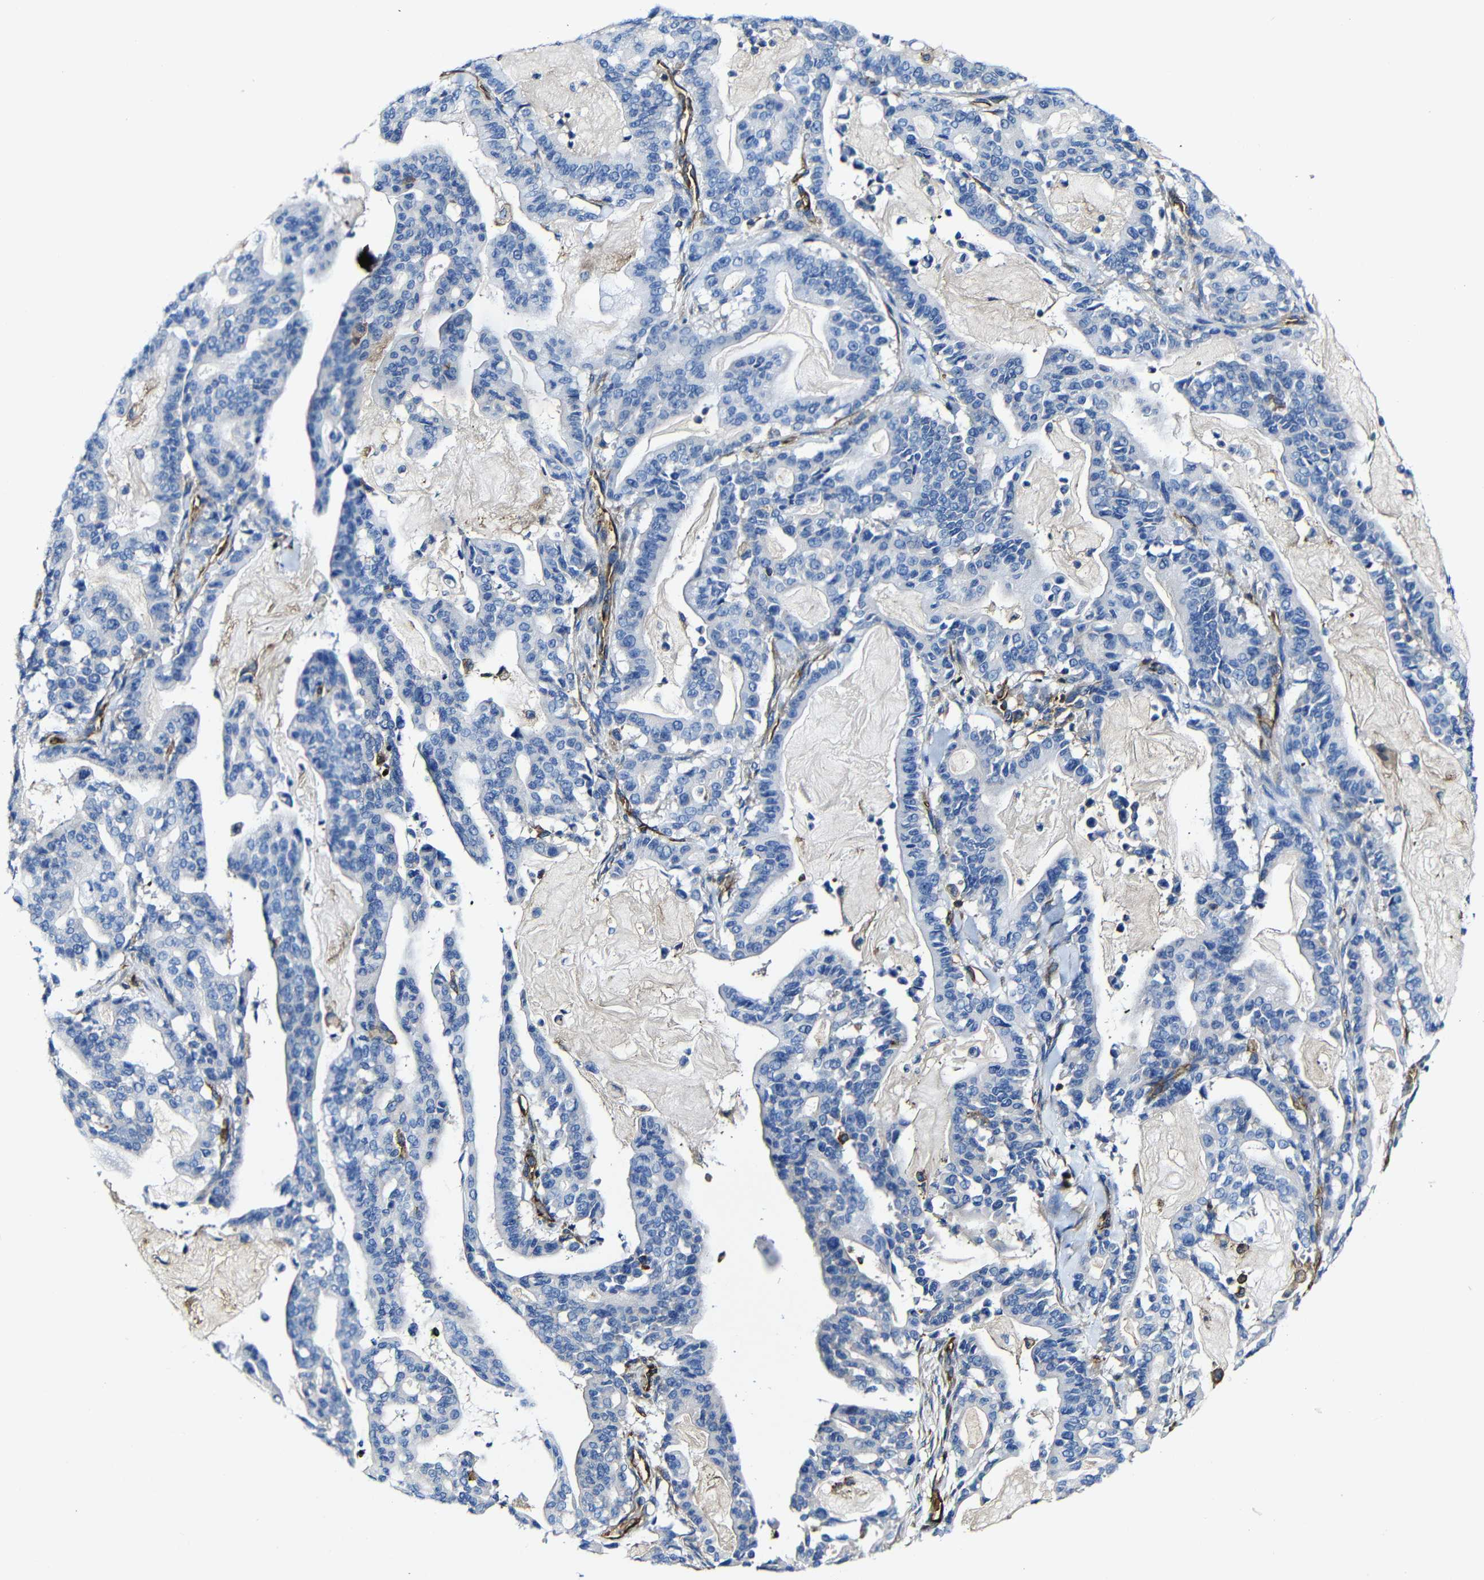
{"staining": {"intensity": "negative", "quantity": "none", "location": "none"}, "tissue": "pancreatic cancer", "cell_type": "Tumor cells", "image_type": "cancer", "snomed": [{"axis": "morphology", "description": "Adenocarcinoma, NOS"}, {"axis": "topography", "description": "Pancreas"}], "caption": "Human pancreatic adenocarcinoma stained for a protein using immunohistochemistry exhibits no positivity in tumor cells.", "gene": "MSN", "patient": {"sex": "male", "age": 63}}